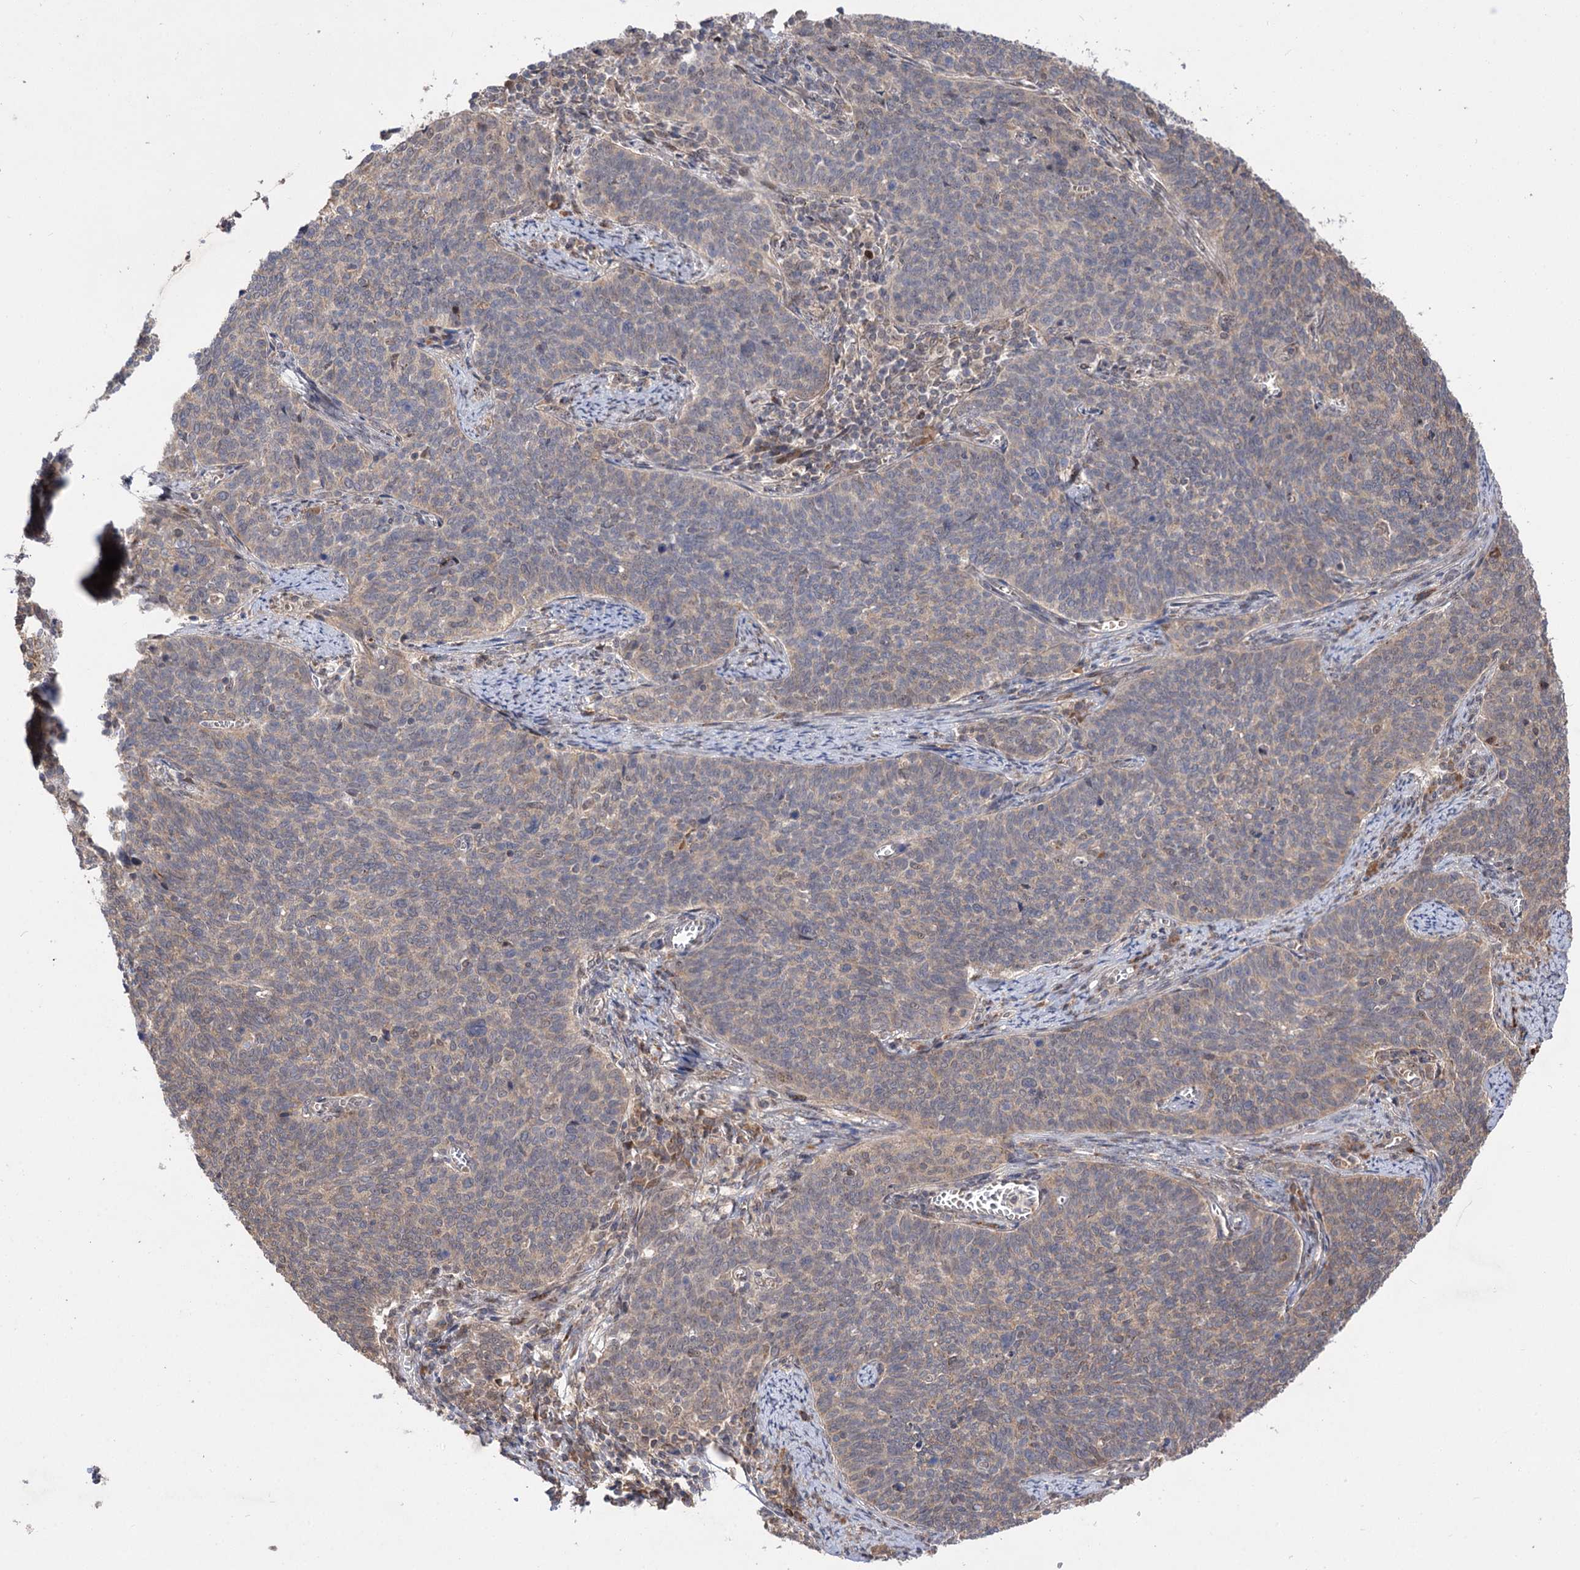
{"staining": {"intensity": "negative", "quantity": "none", "location": "none"}, "tissue": "cervical cancer", "cell_type": "Tumor cells", "image_type": "cancer", "snomed": [{"axis": "morphology", "description": "Squamous cell carcinoma, NOS"}, {"axis": "topography", "description": "Cervix"}], "caption": "Tumor cells are negative for protein expression in human cervical cancer (squamous cell carcinoma). (DAB (3,3'-diaminobenzidine) immunohistochemistry, high magnification).", "gene": "FBXW8", "patient": {"sex": "female", "age": 39}}